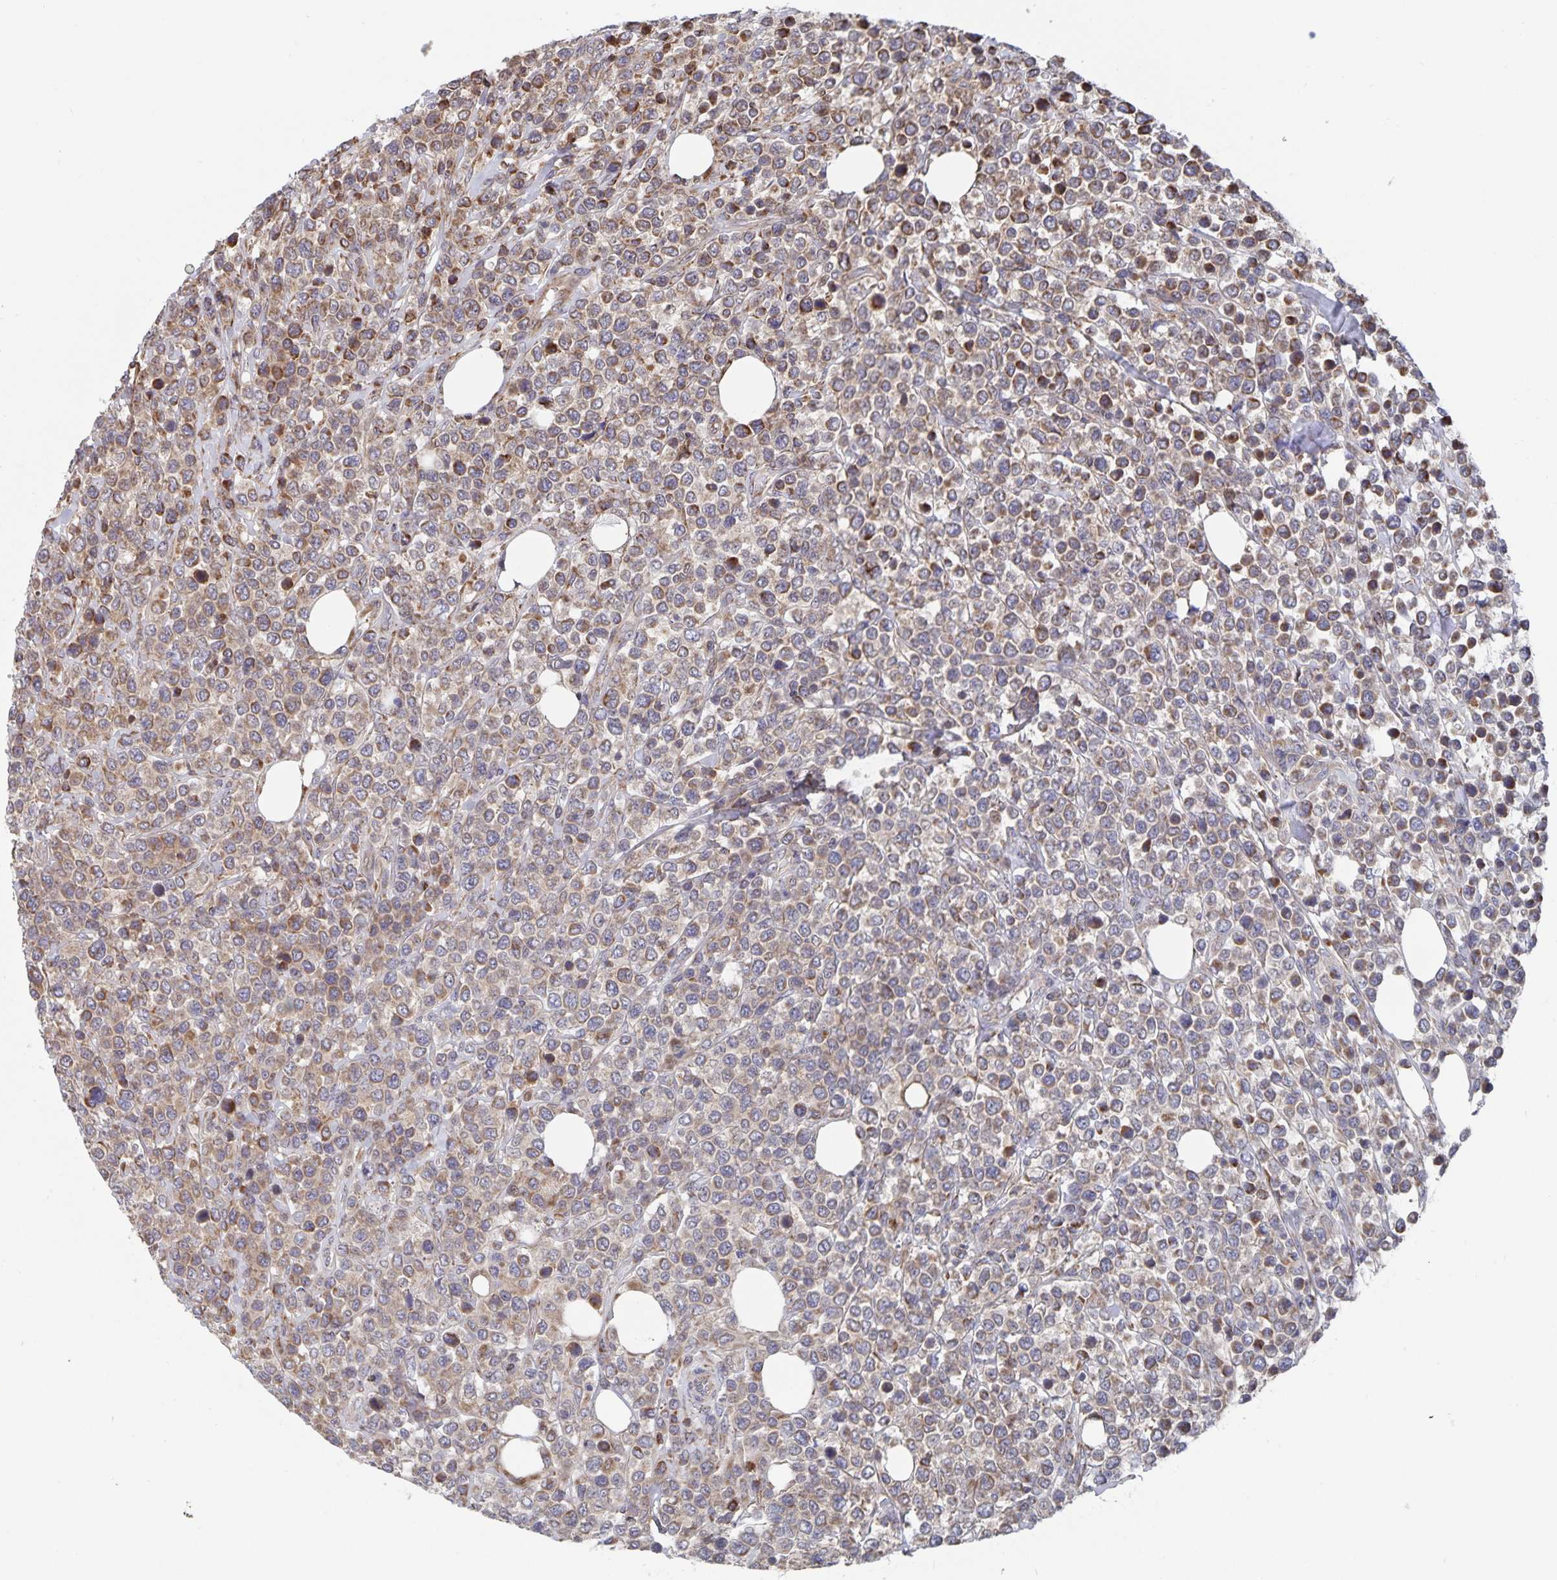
{"staining": {"intensity": "moderate", "quantity": "25%-75%", "location": "cytoplasmic/membranous"}, "tissue": "lymphoma", "cell_type": "Tumor cells", "image_type": "cancer", "snomed": [{"axis": "morphology", "description": "Malignant lymphoma, non-Hodgkin's type, High grade"}, {"axis": "topography", "description": "Soft tissue"}], "caption": "Human lymphoma stained with a protein marker shows moderate staining in tumor cells.", "gene": "ACACA", "patient": {"sex": "female", "age": 56}}